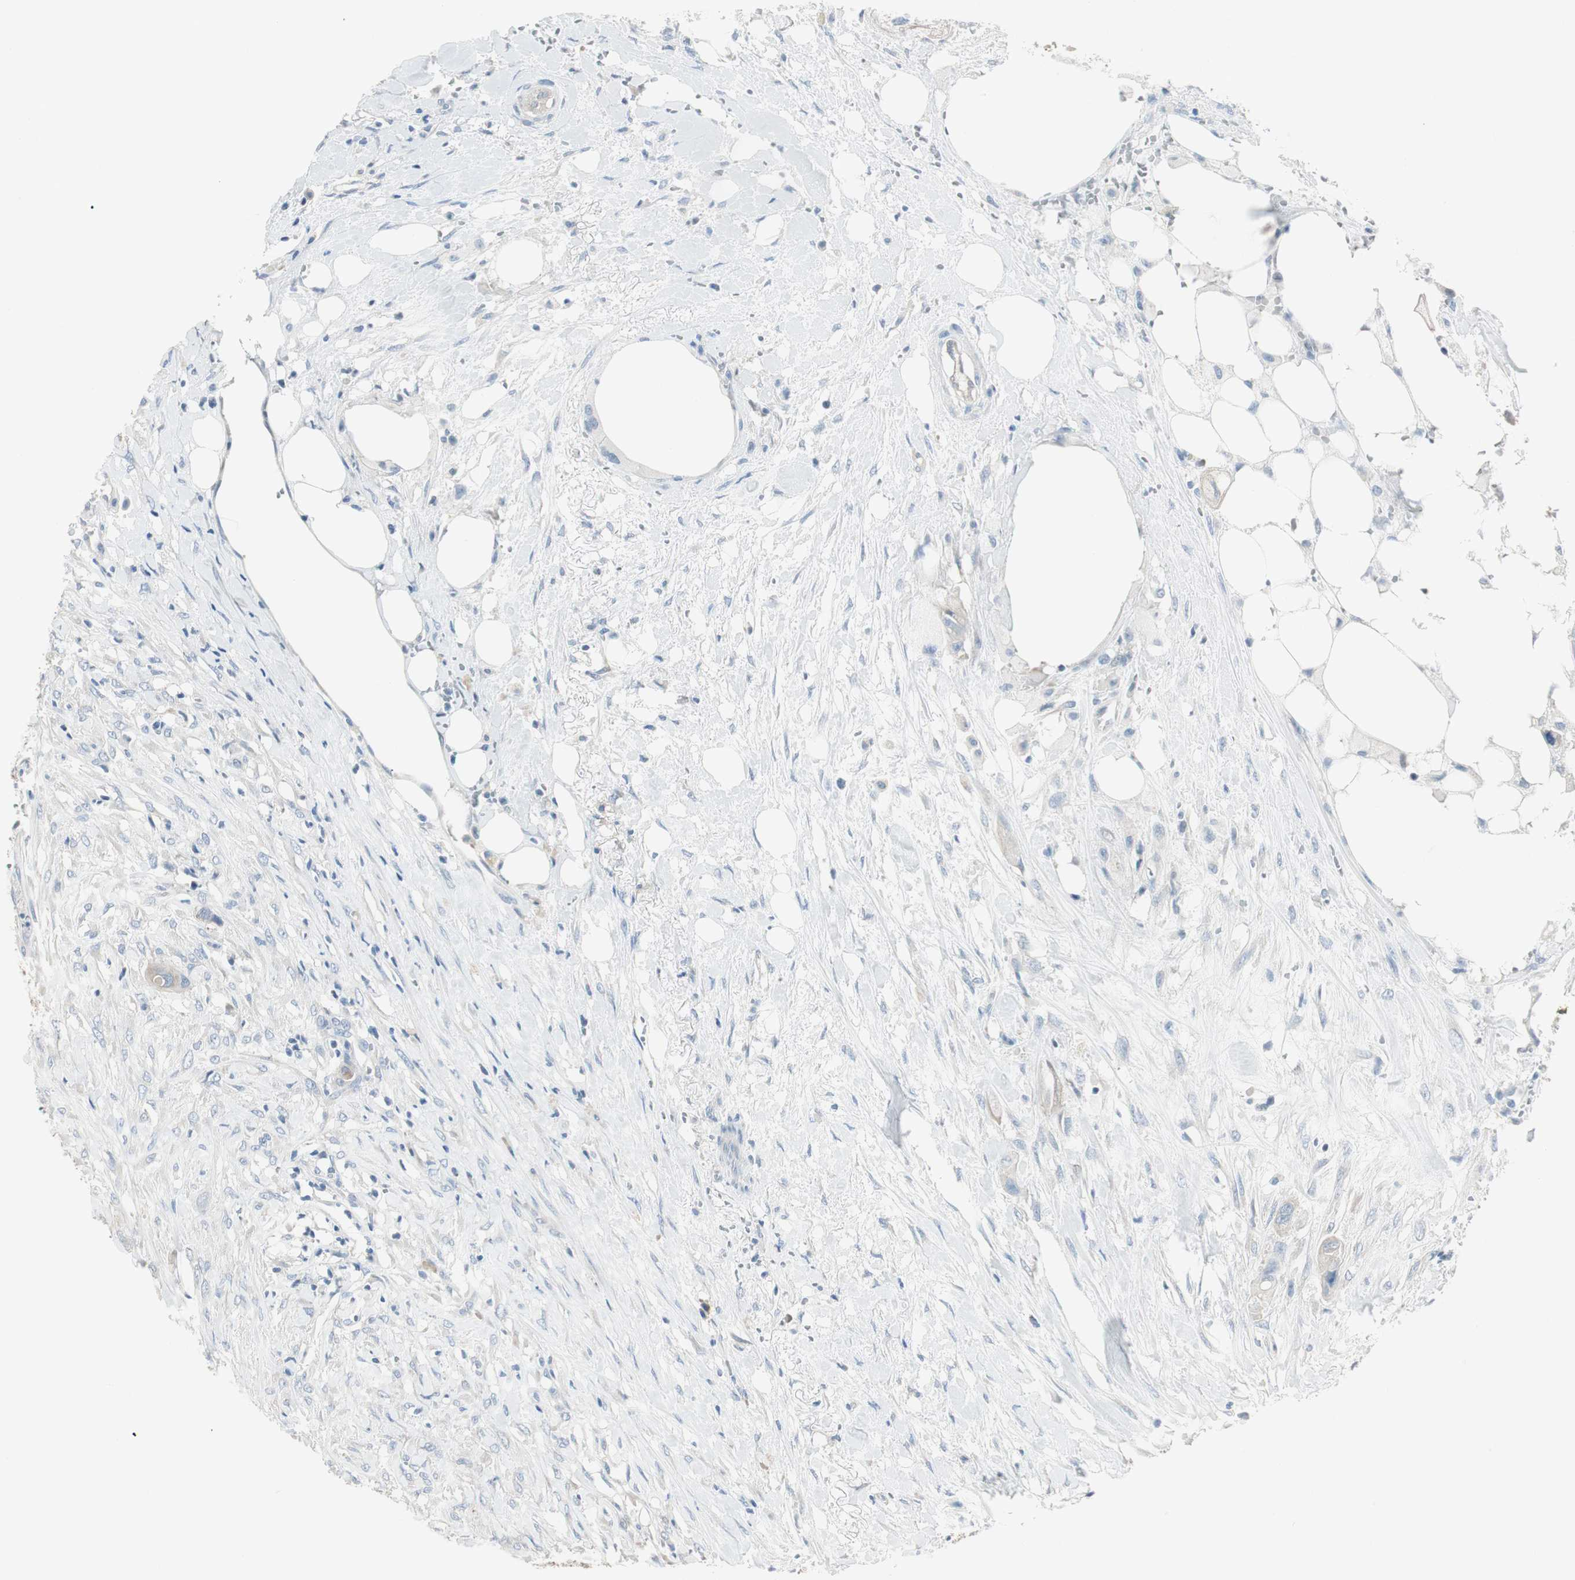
{"staining": {"intensity": "negative", "quantity": "none", "location": "none"}, "tissue": "colorectal cancer", "cell_type": "Tumor cells", "image_type": "cancer", "snomed": [{"axis": "morphology", "description": "Adenocarcinoma, NOS"}, {"axis": "topography", "description": "Colon"}], "caption": "IHC histopathology image of neoplastic tissue: colorectal cancer (adenocarcinoma) stained with DAB displays no significant protein staining in tumor cells. (Stains: DAB (3,3'-diaminobenzidine) IHC with hematoxylin counter stain, Microscopy: brightfield microscopy at high magnification).", "gene": "SPINK4", "patient": {"sex": "female", "age": 57}}